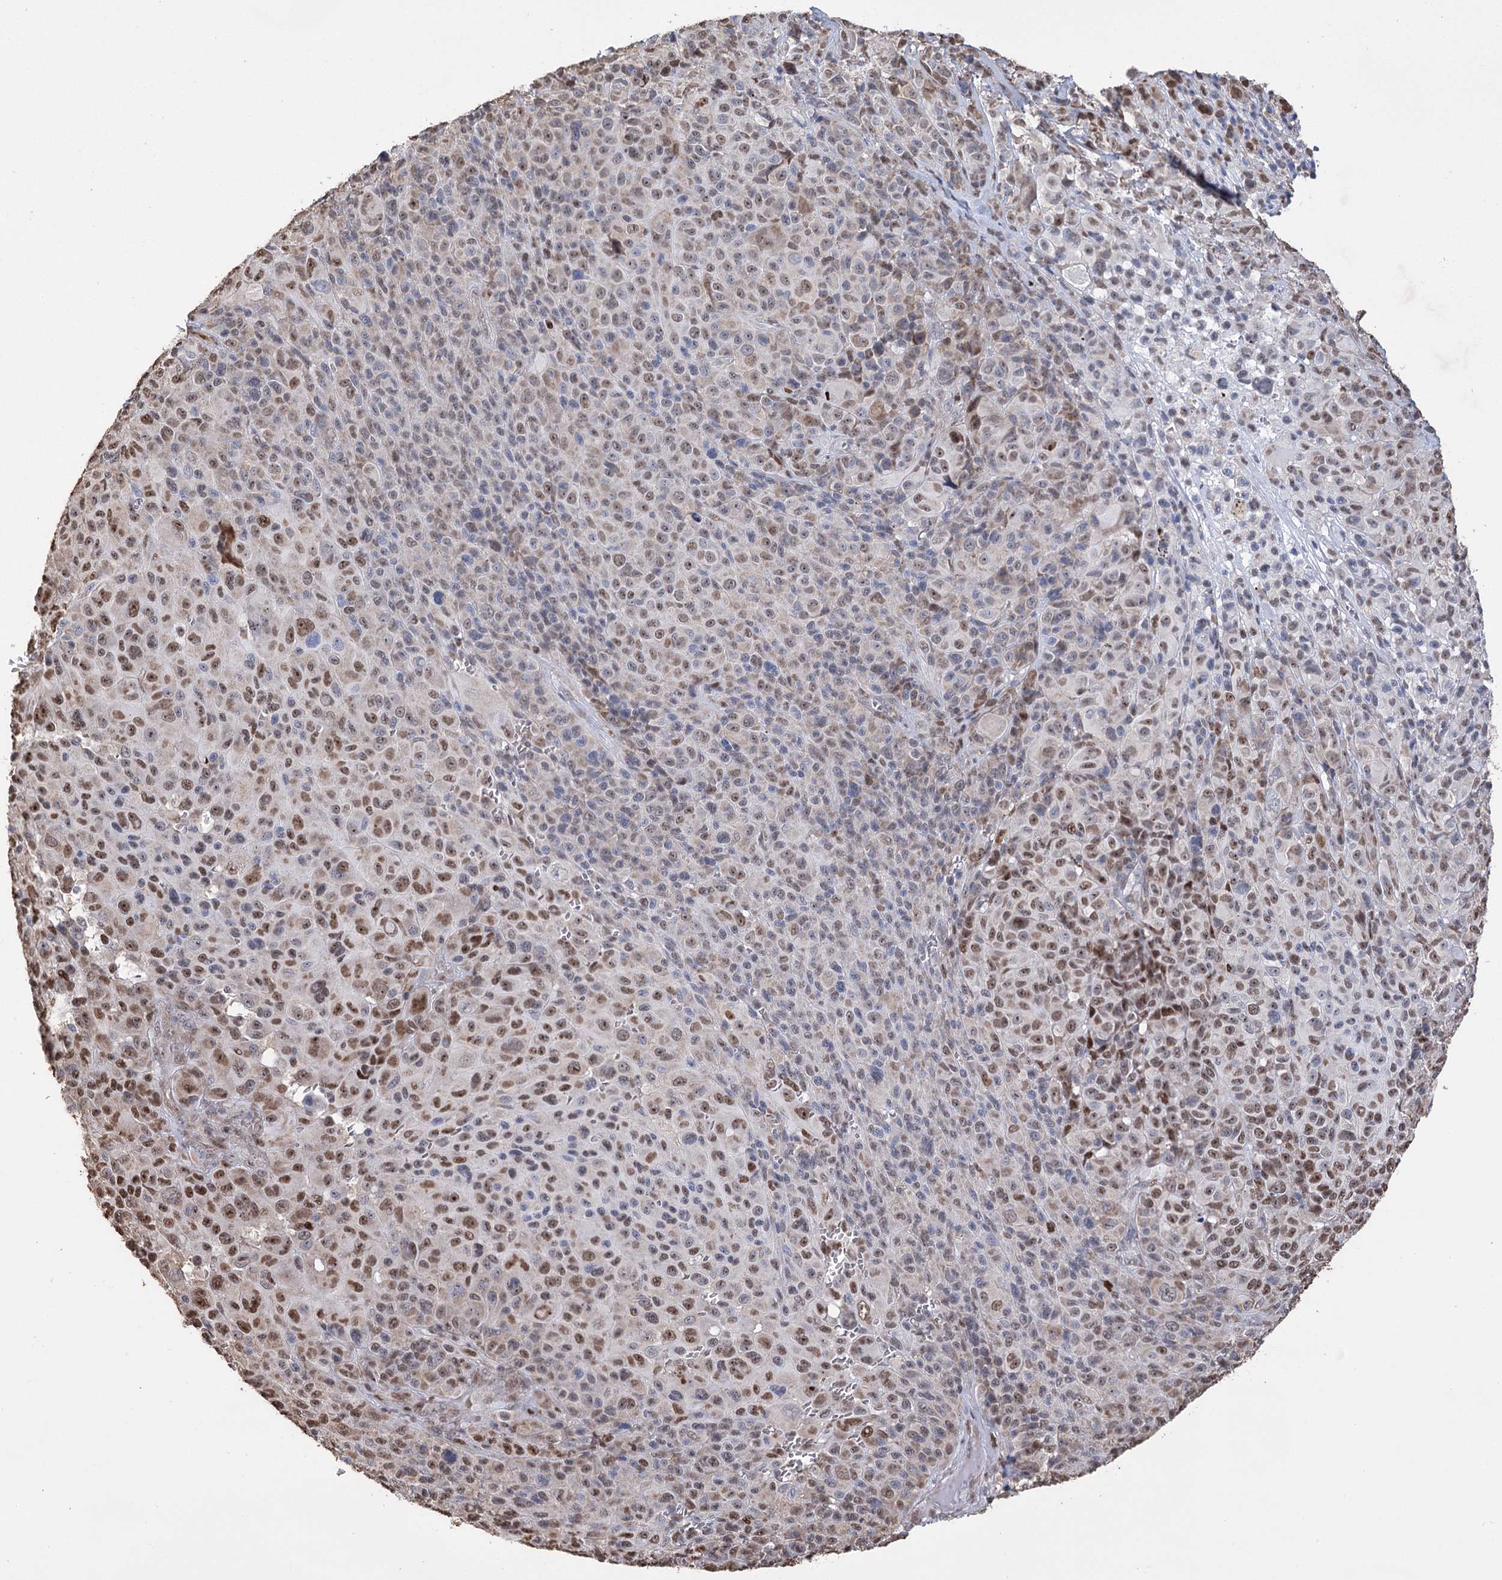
{"staining": {"intensity": "moderate", "quantity": ">75%", "location": "nuclear"}, "tissue": "melanoma", "cell_type": "Tumor cells", "image_type": "cancer", "snomed": [{"axis": "morphology", "description": "Malignant melanoma, NOS"}, {"axis": "topography", "description": "Skin of trunk"}], "caption": "Moderate nuclear expression is identified in about >75% of tumor cells in malignant melanoma.", "gene": "NFU1", "patient": {"sex": "male", "age": 71}}